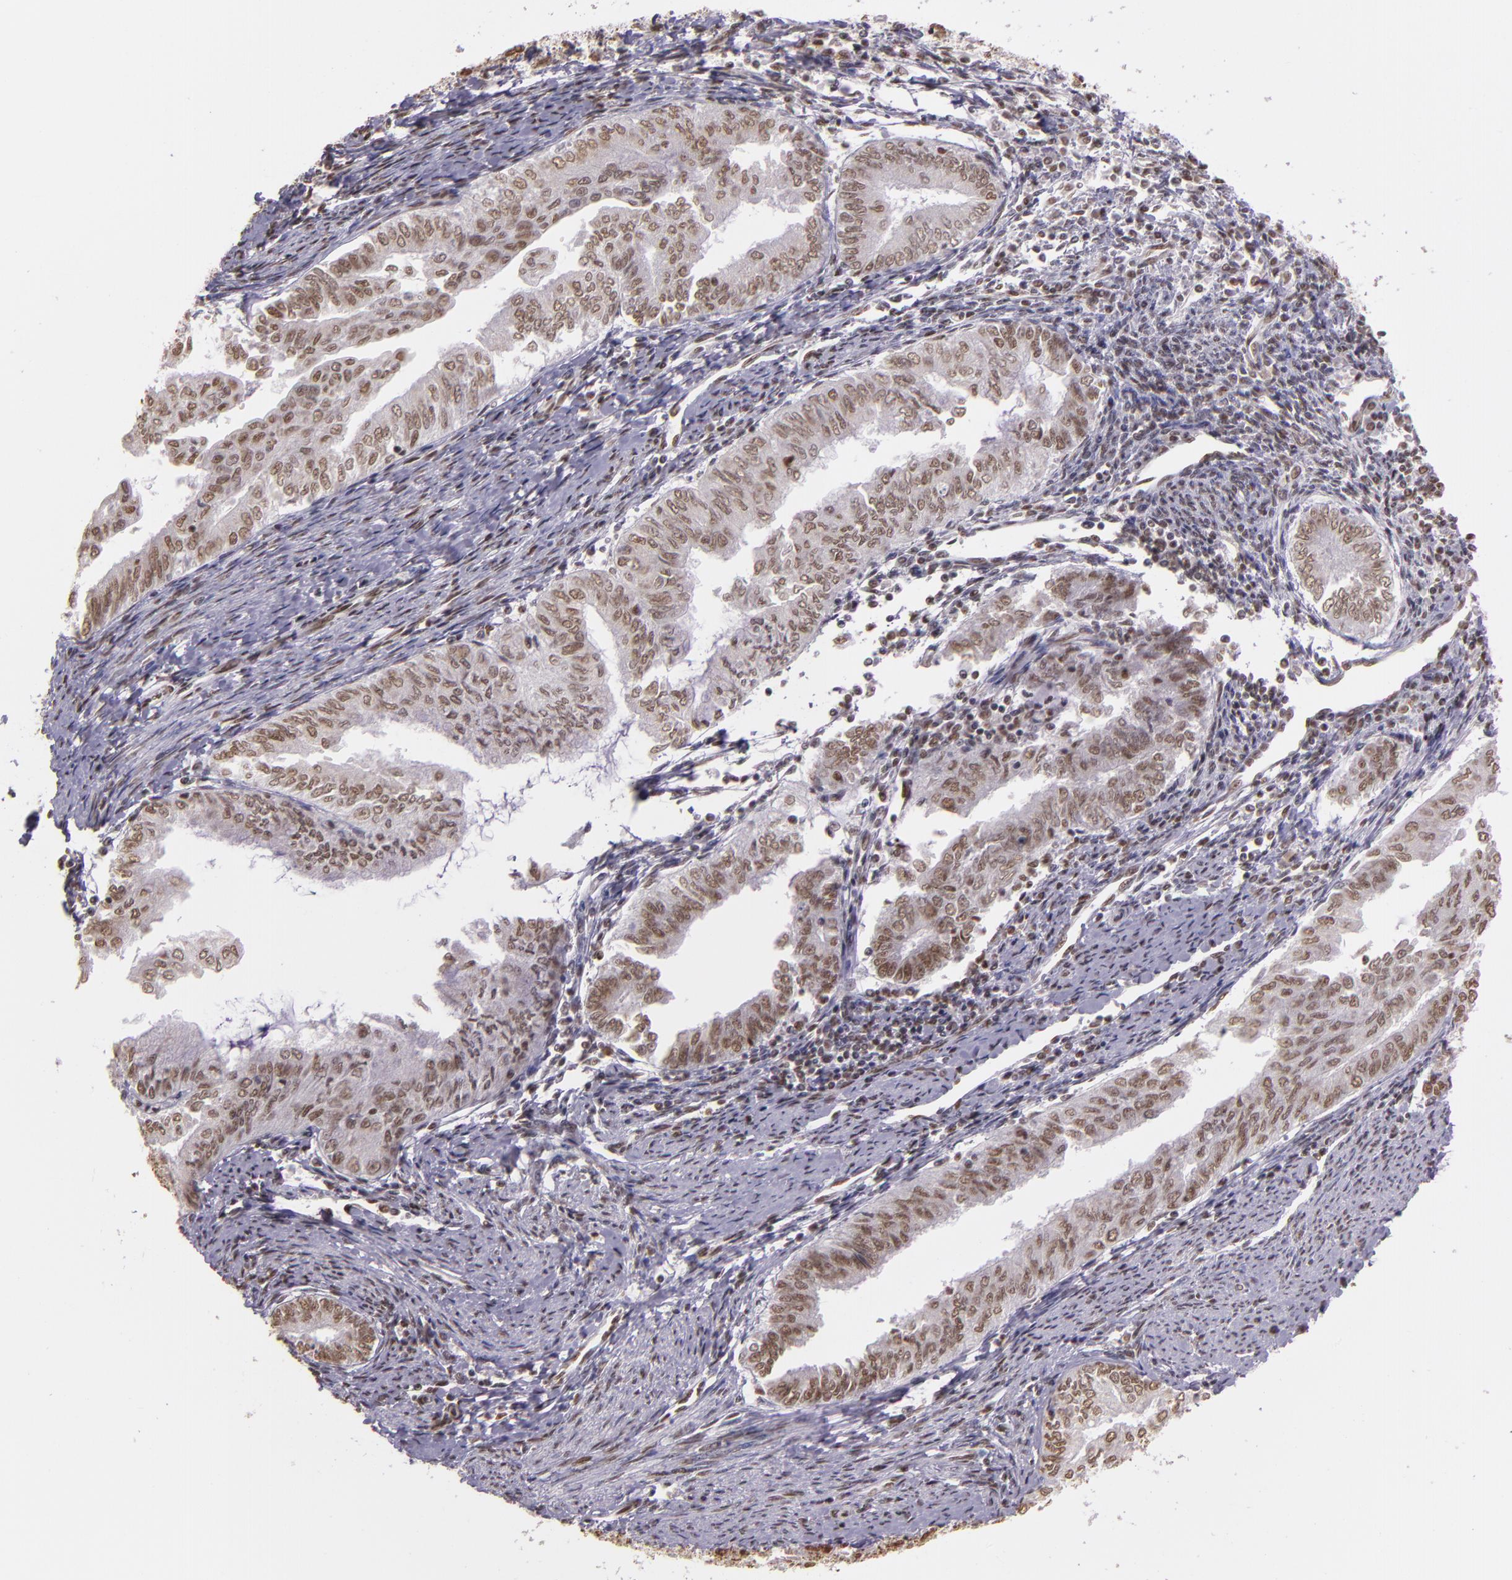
{"staining": {"intensity": "moderate", "quantity": ">75%", "location": "nuclear"}, "tissue": "endometrial cancer", "cell_type": "Tumor cells", "image_type": "cancer", "snomed": [{"axis": "morphology", "description": "Adenocarcinoma, NOS"}, {"axis": "topography", "description": "Endometrium"}], "caption": "A photomicrograph of human endometrial cancer stained for a protein demonstrates moderate nuclear brown staining in tumor cells.", "gene": "USF1", "patient": {"sex": "female", "age": 66}}